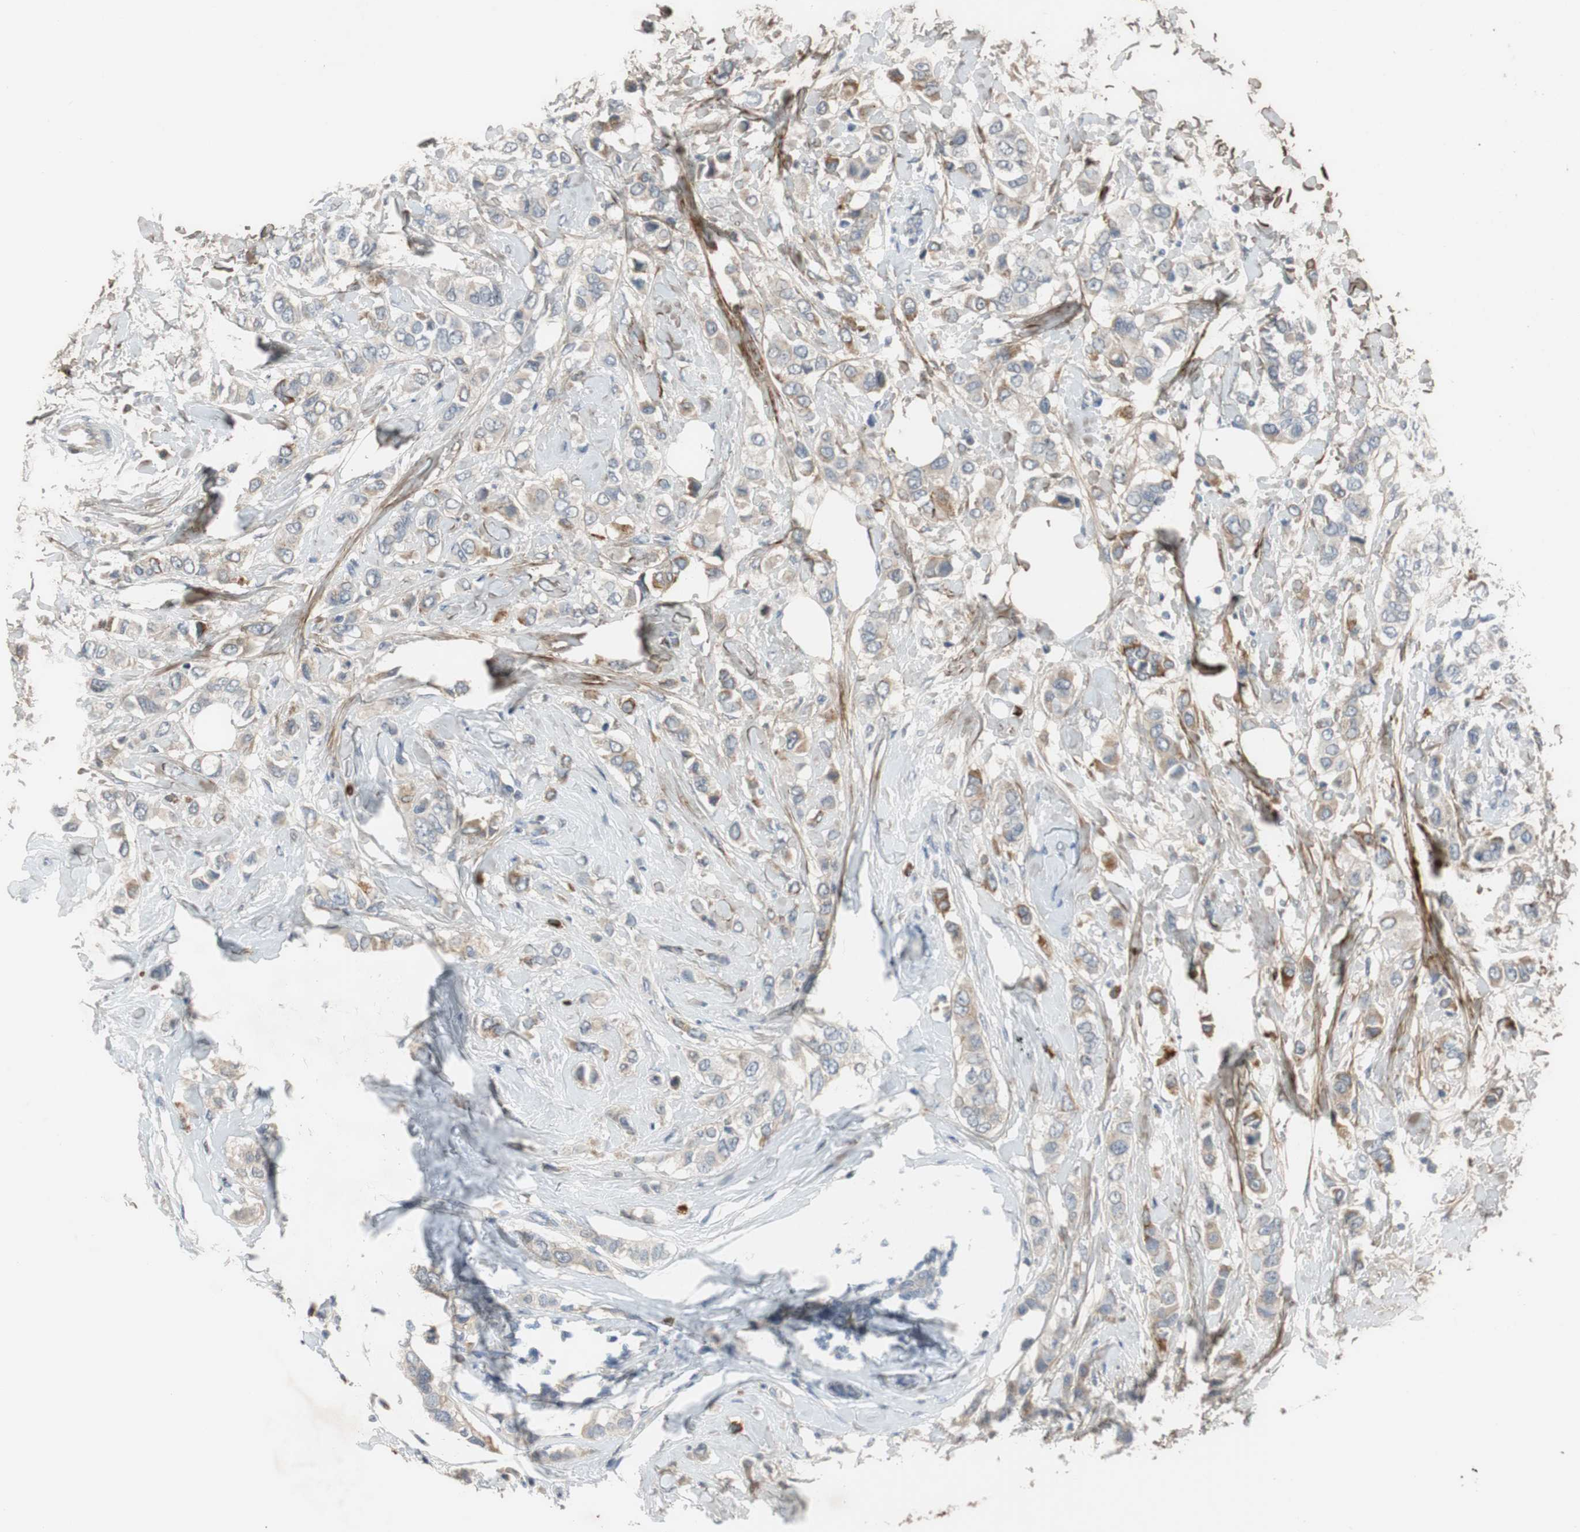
{"staining": {"intensity": "negative", "quantity": "none", "location": "none"}, "tissue": "breast cancer", "cell_type": "Tumor cells", "image_type": "cancer", "snomed": [{"axis": "morphology", "description": "Duct carcinoma"}, {"axis": "topography", "description": "Breast"}], "caption": "An immunohistochemistry (IHC) image of infiltrating ductal carcinoma (breast) is shown. There is no staining in tumor cells of infiltrating ductal carcinoma (breast).", "gene": "COL12A1", "patient": {"sex": "female", "age": 50}}